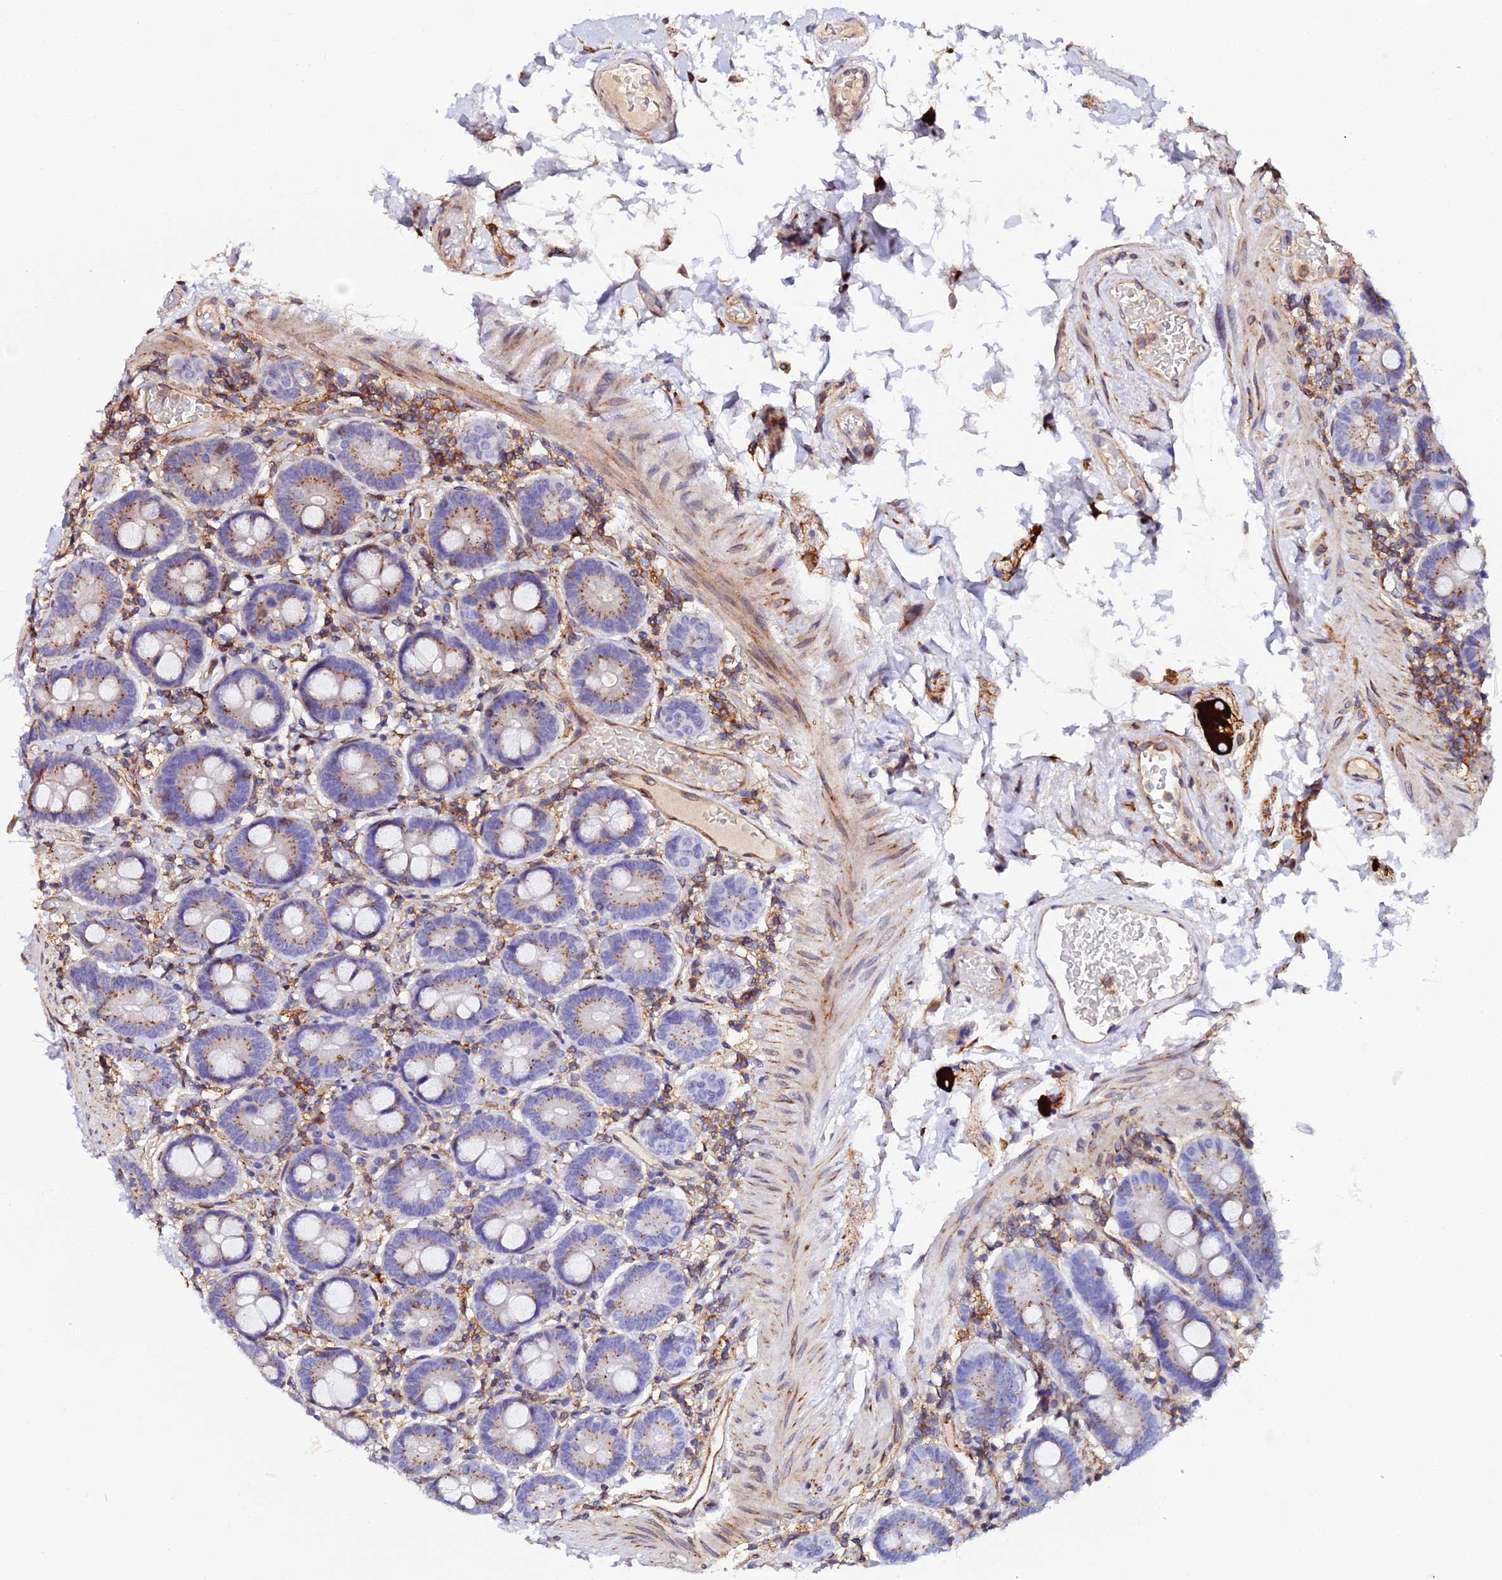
{"staining": {"intensity": "moderate", "quantity": "25%-75%", "location": "cytoplasmic/membranous"}, "tissue": "duodenum", "cell_type": "Glandular cells", "image_type": "normal", "snomed": [{"axis": "morphology", "description": "Normal tissue, NOS"}, {"axis": "topography", "description": "Duodenum"}], "caption": "Protein expression by immunohistochemistry (IHC) displays moderate cytoplasmic/membranous positivity in about 25%-75% of glandular cells in unremarkable duodenum.", "gene": "TRPV2", "patient": {"sex": "male", "age": 55}}